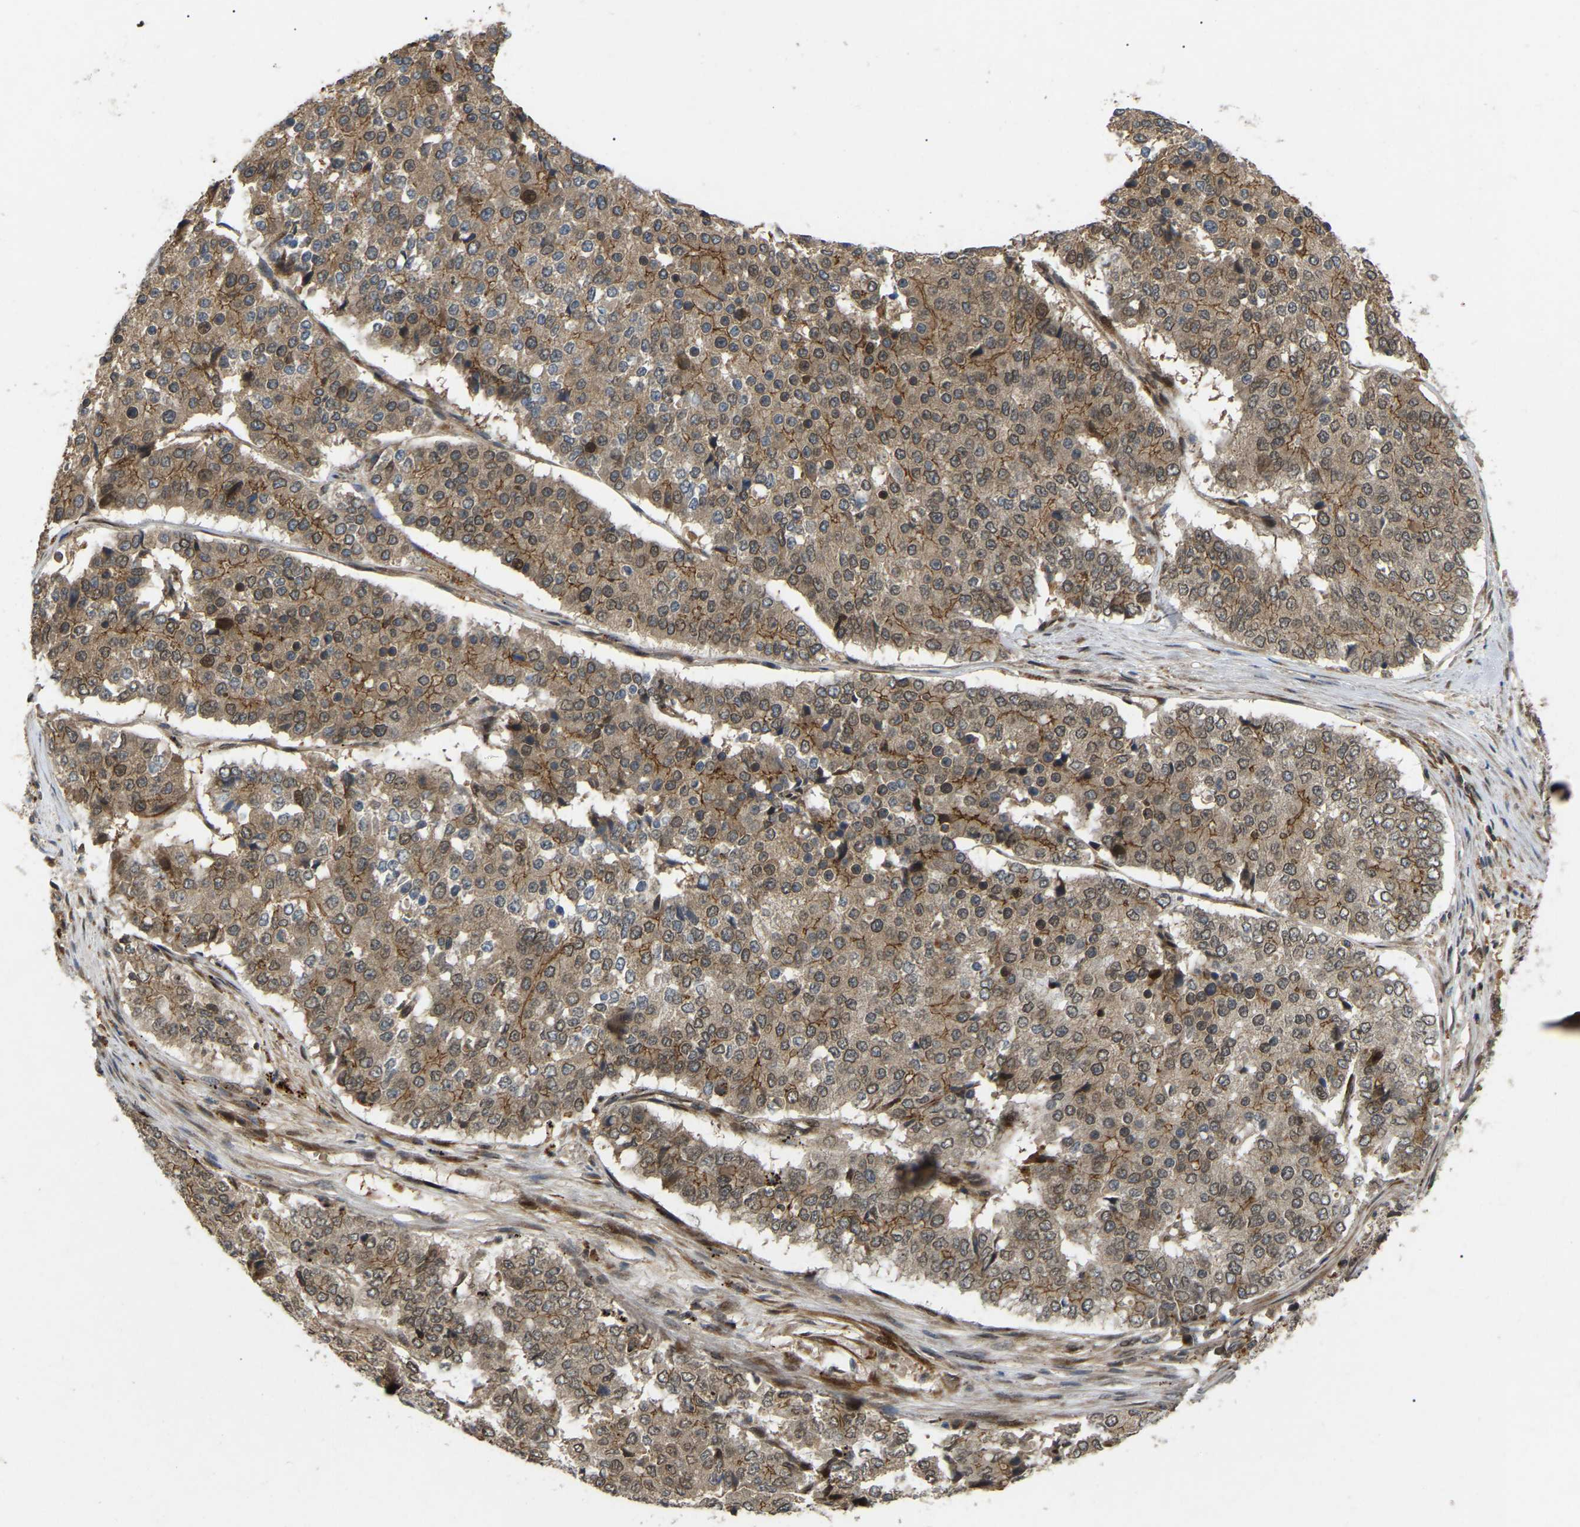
{"staining": {"intensity": "moderate", "quantity": ">75%", "location": "cytoplasmic/membranous,nuclear"}, "tissue": "pancreatic cancer", "cell_type": "Tumor cells", "image_type": "cancer", "snomed": [{"axis": "morphology", "description": "Adenocarcinoma, NOS"}, {"axis": "topography", "description": "Pancreas"}], "caption": "Pancreatic cancer was stained to show a protein in brown. There is medium levels of moderate cytoplasmic/membranous and nuclear expression in approximately >75% of tumor cells.", "gene": "KIAA1549", "patient": {"sex": "male", "age": 50}}